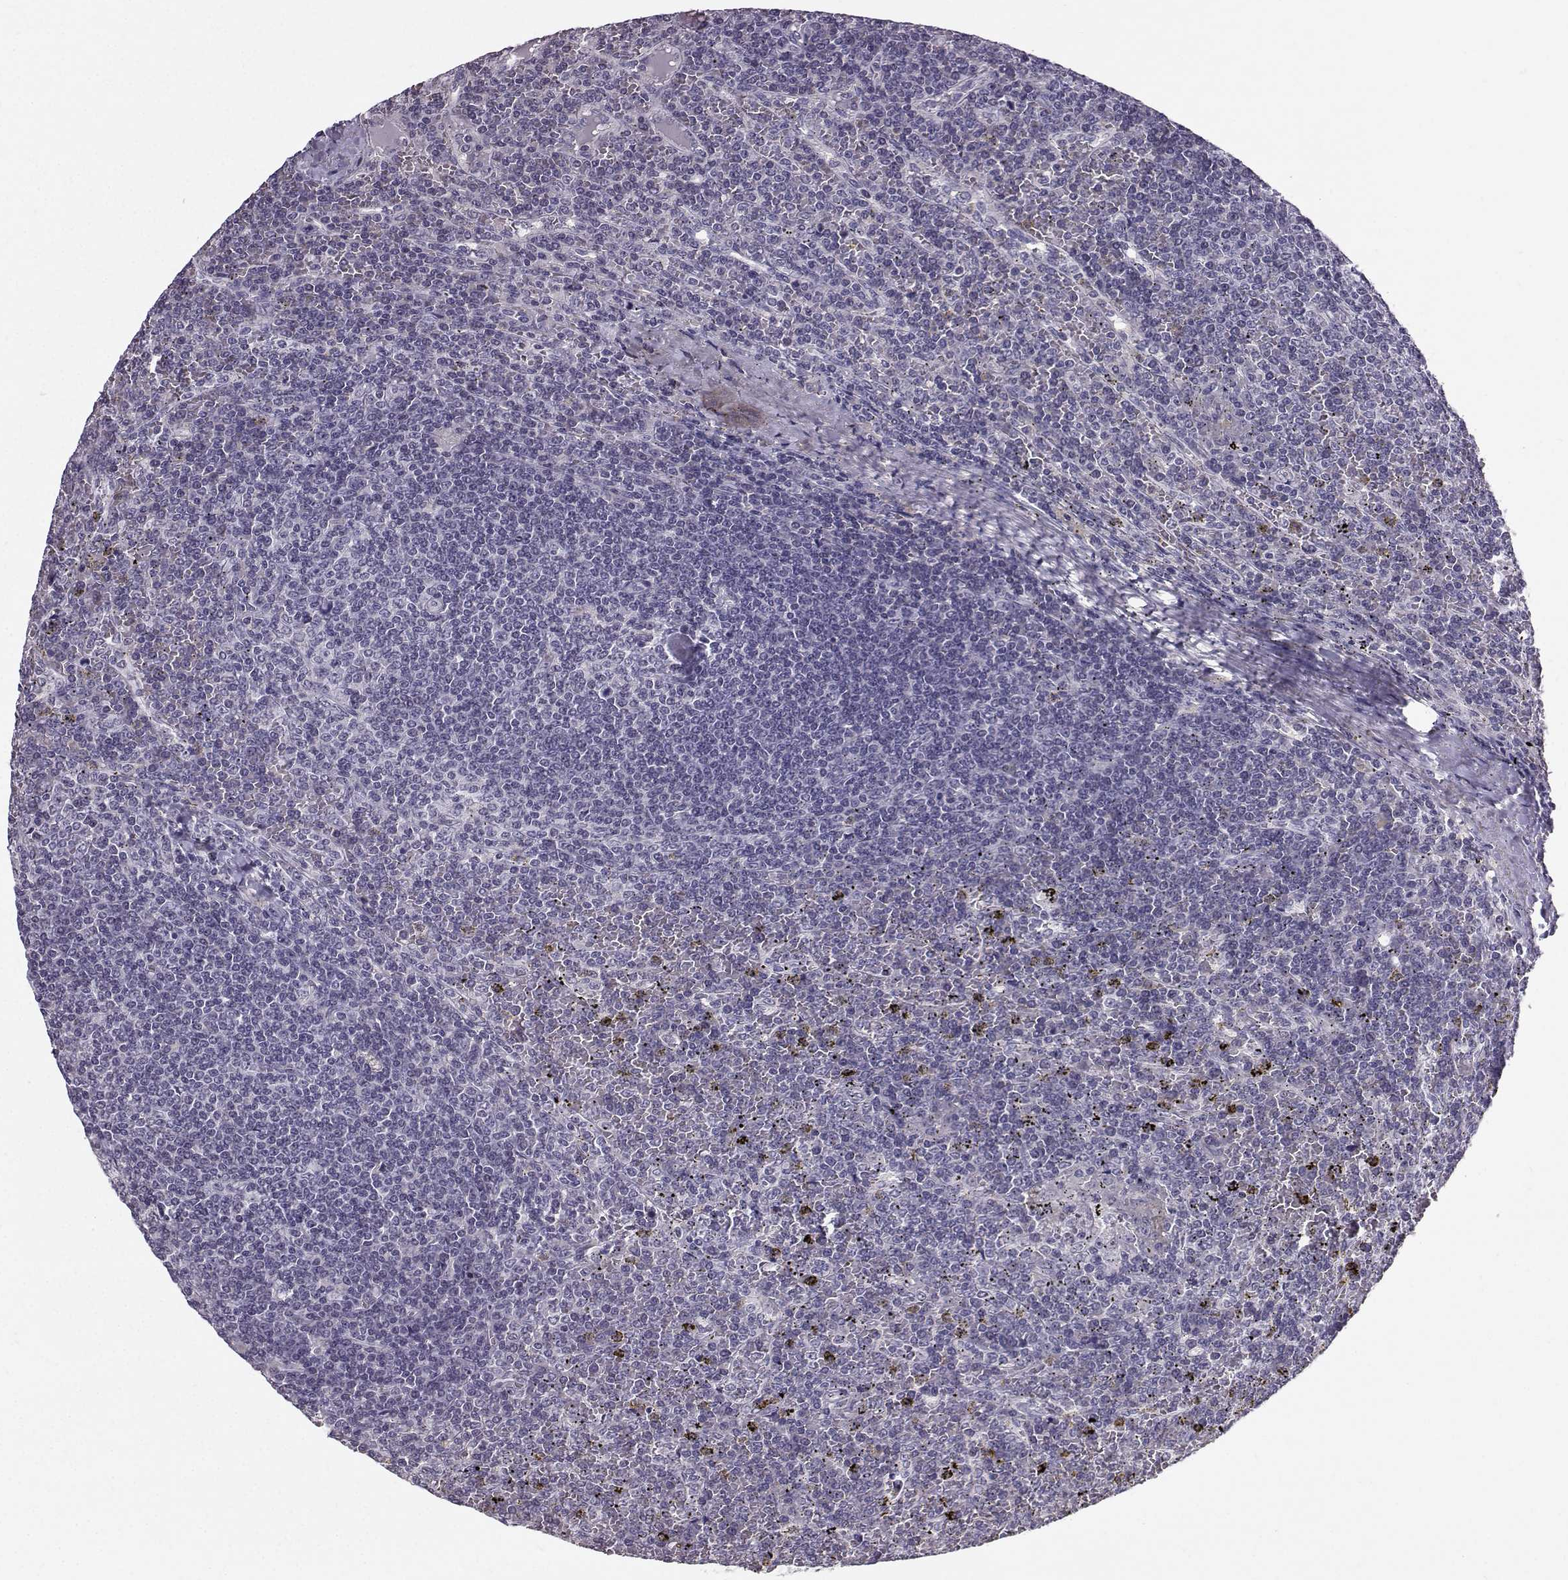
{"staining": {"intensity": "negative", "quantity": "none", "location": "none"}, "tissue": "lymphoma", "cell_type": "Tumor cells", "image_type": "cancer", "snomed": [{"axis": "morphology", "description": "Malignant lymphoma, non-Hodgkin's type, Low grade"}, {"axis": "topography", "description": "Spleen"}], "caption": "Lymphoma stained for a protein using IHC displays no staining tumor cells.", "gene": "TSPYL5", "patient": {"sex": "female", "age": 19}}